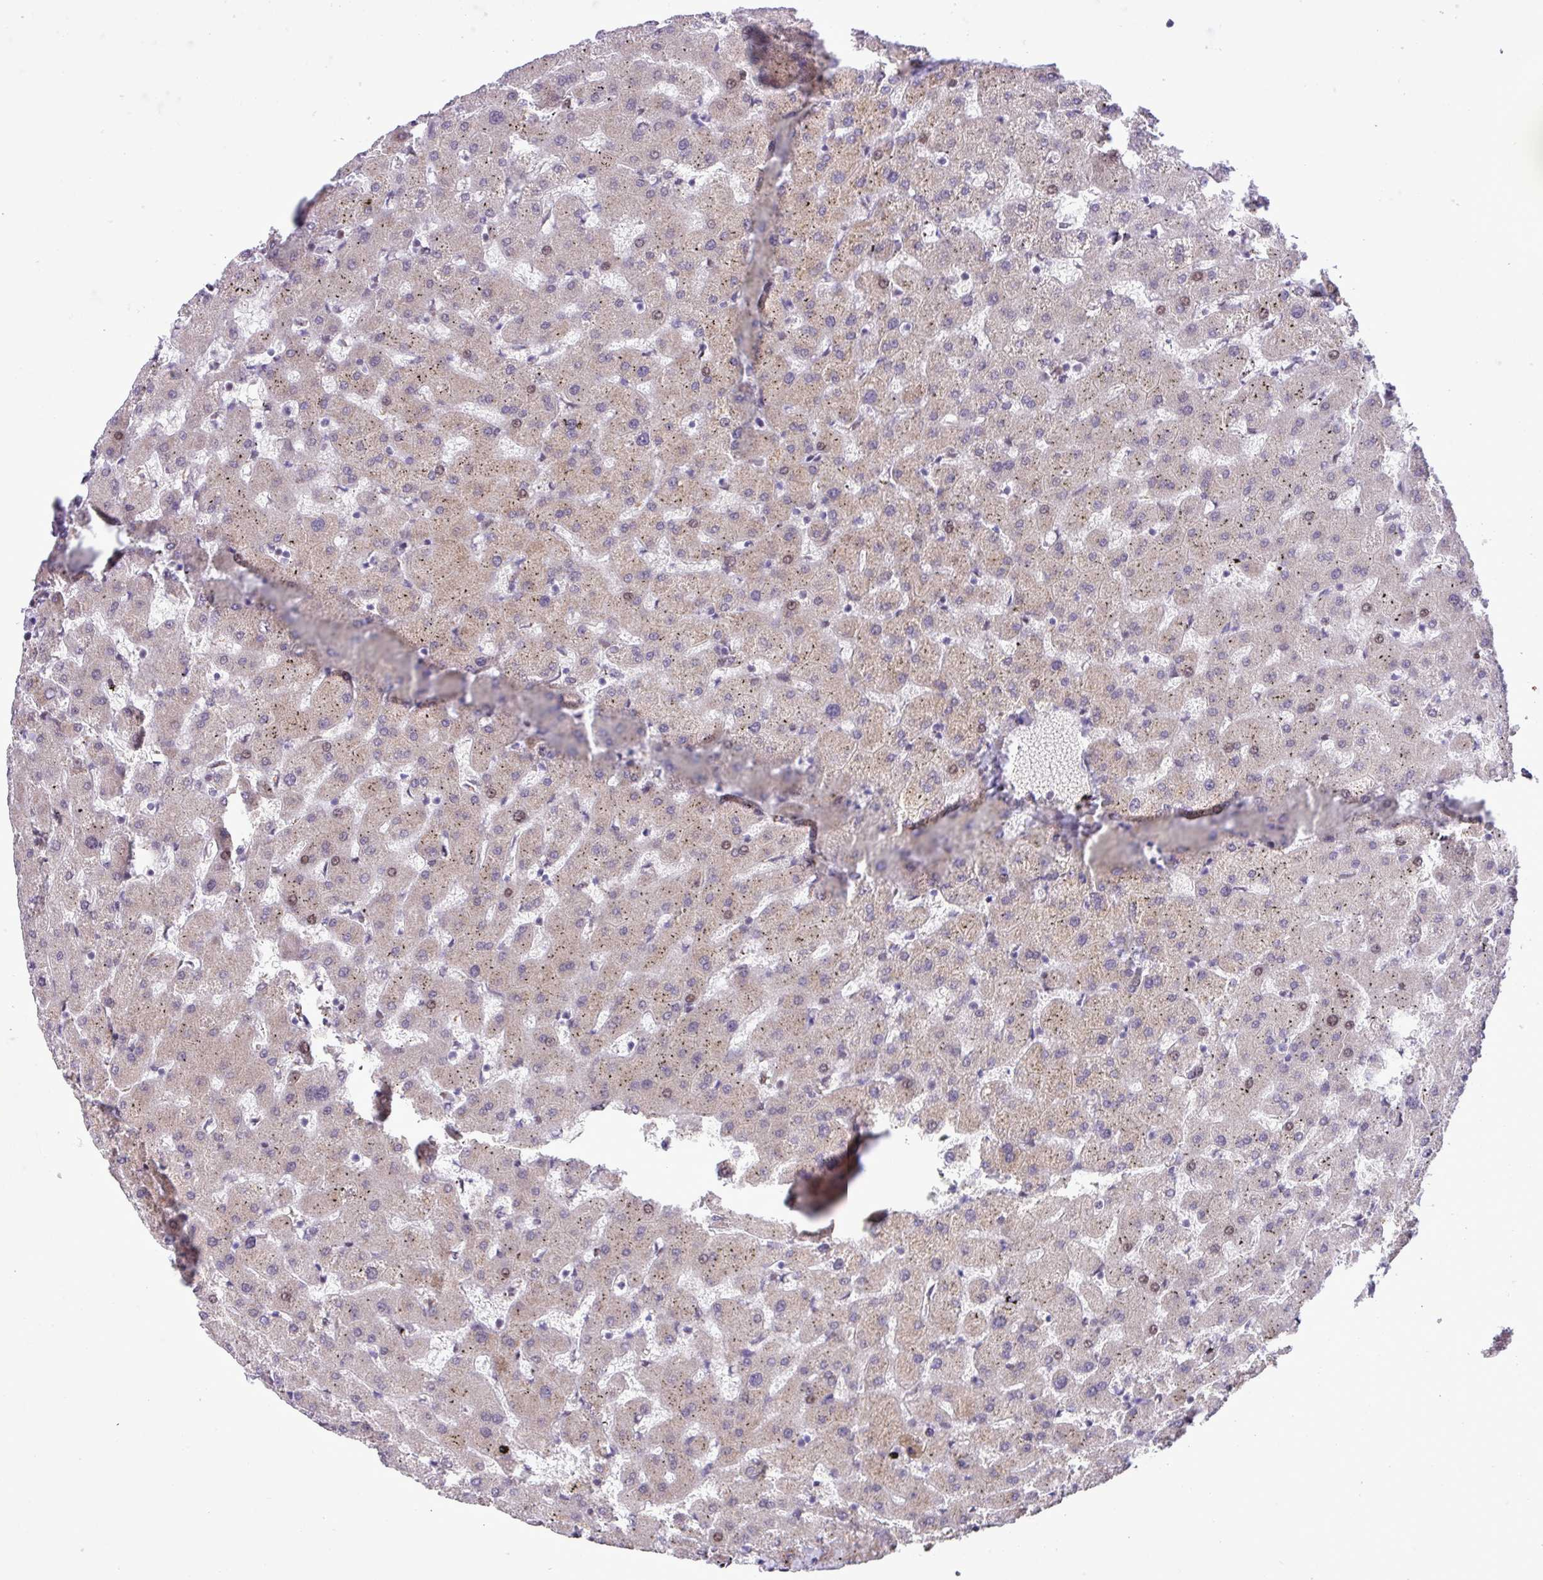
{"staining": {"intensity": "negative", "quantity": "none", "location": "none"}, "tissue": "liver", "cell_type": "Cholangiocytes", "image_type": "normal", "snomed": [{"axis": "morphology", "description": "Normal tissue, NOS"}, {"axis": "topography", "description": "Liver"}], "caption": "A micrograph of liver stained for a protein reveals no brown staining in cholangiocytes.", "gene": "ZNF354A", "patient": {"sex": "female", "age": 63}}